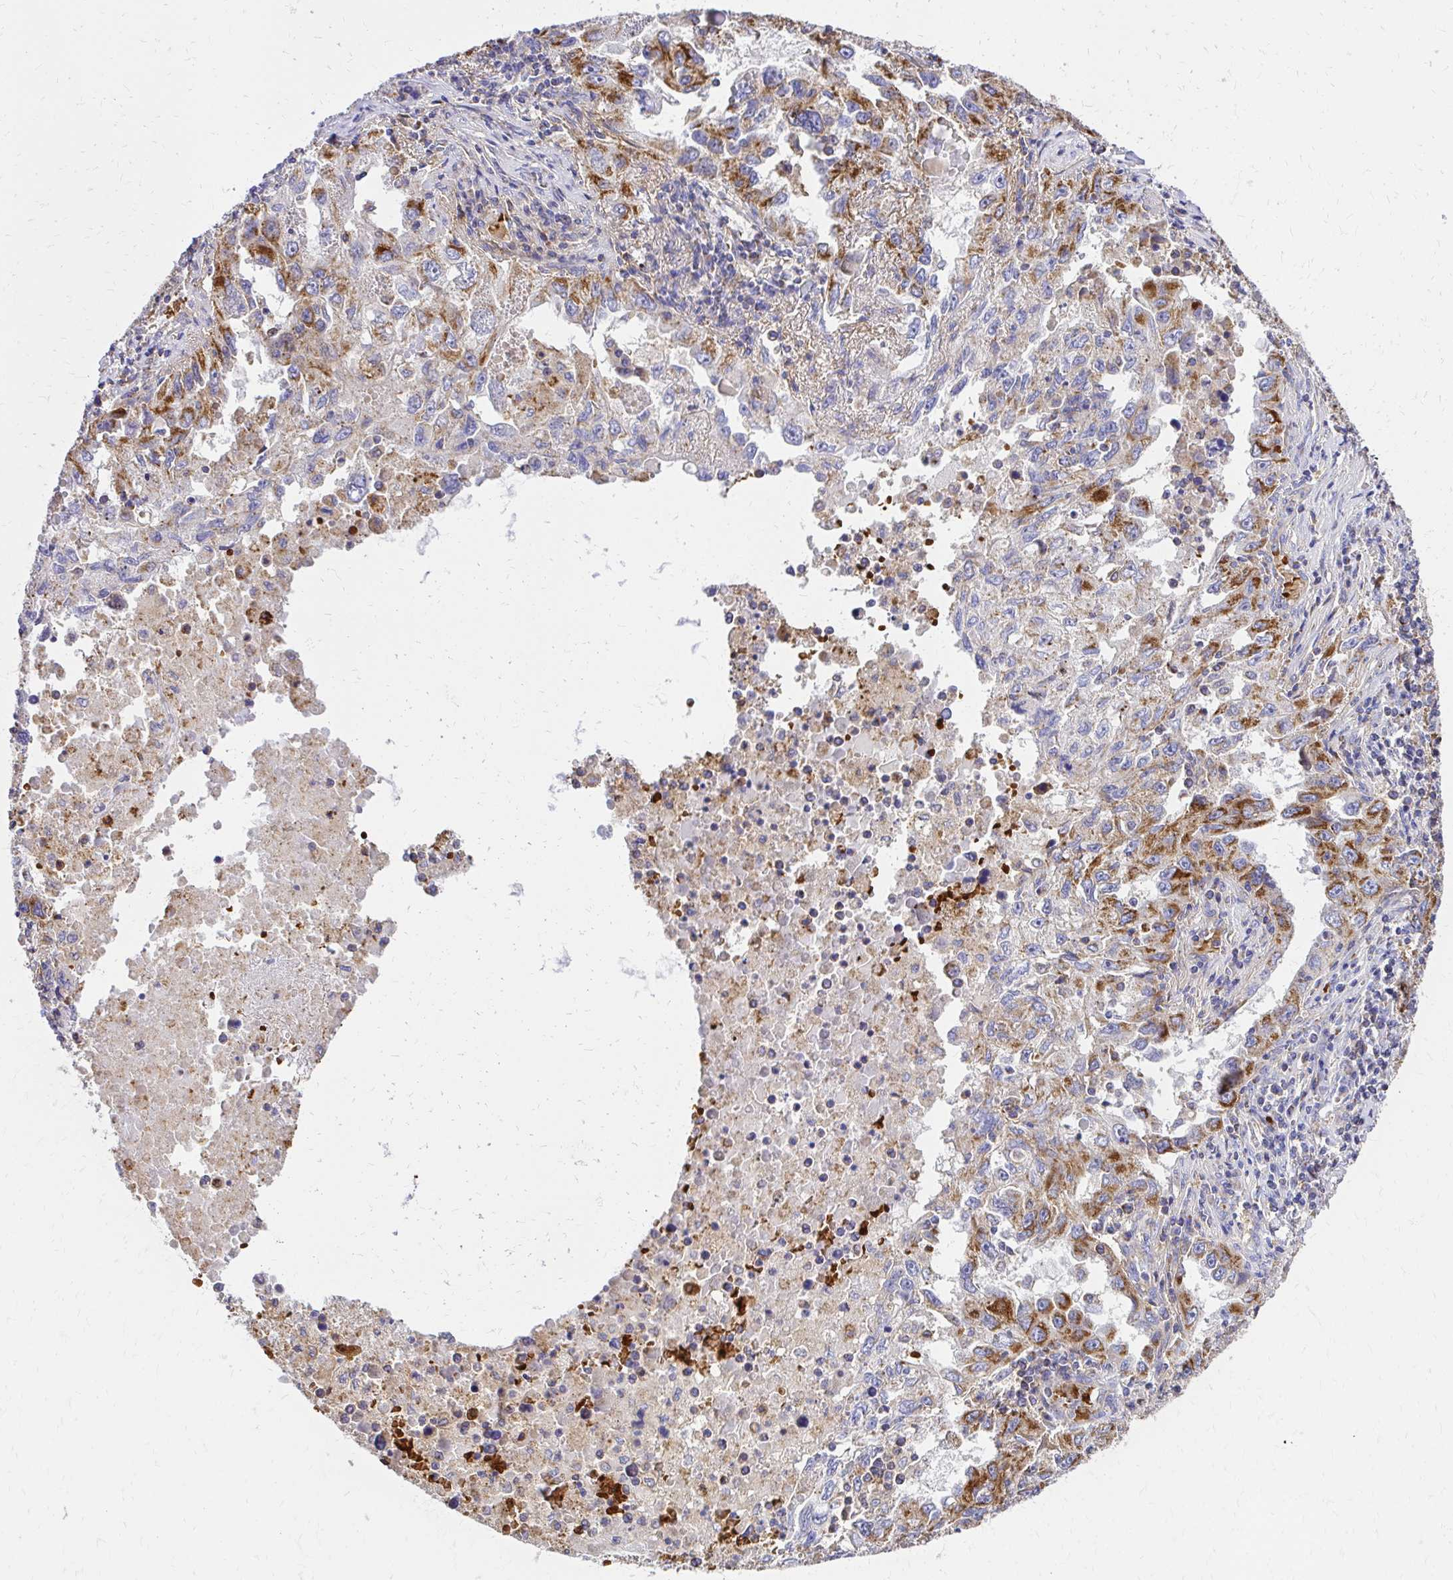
{"staining": {"intensity": "strong", "quantity": "25%-75%", "location": "cytoplasmic/membranous"}, "tissue": "lung cancer", "cell_type": "Tumor cells", "image_type": "cancer", "snomed": [{"axis": "morphology", "description": "Adenocarcinoma, NOS"}, {"axis": "topography", "description": "Lung"}], "caption": "Adenocarcinoma (lung) stained with immunohistochemistry displays strong cytoplasmic/membranous positivity in about 25%-75% of tumor cells.", "gene": "MRPL13", "patient": {"sex": "female", "age": 73}}